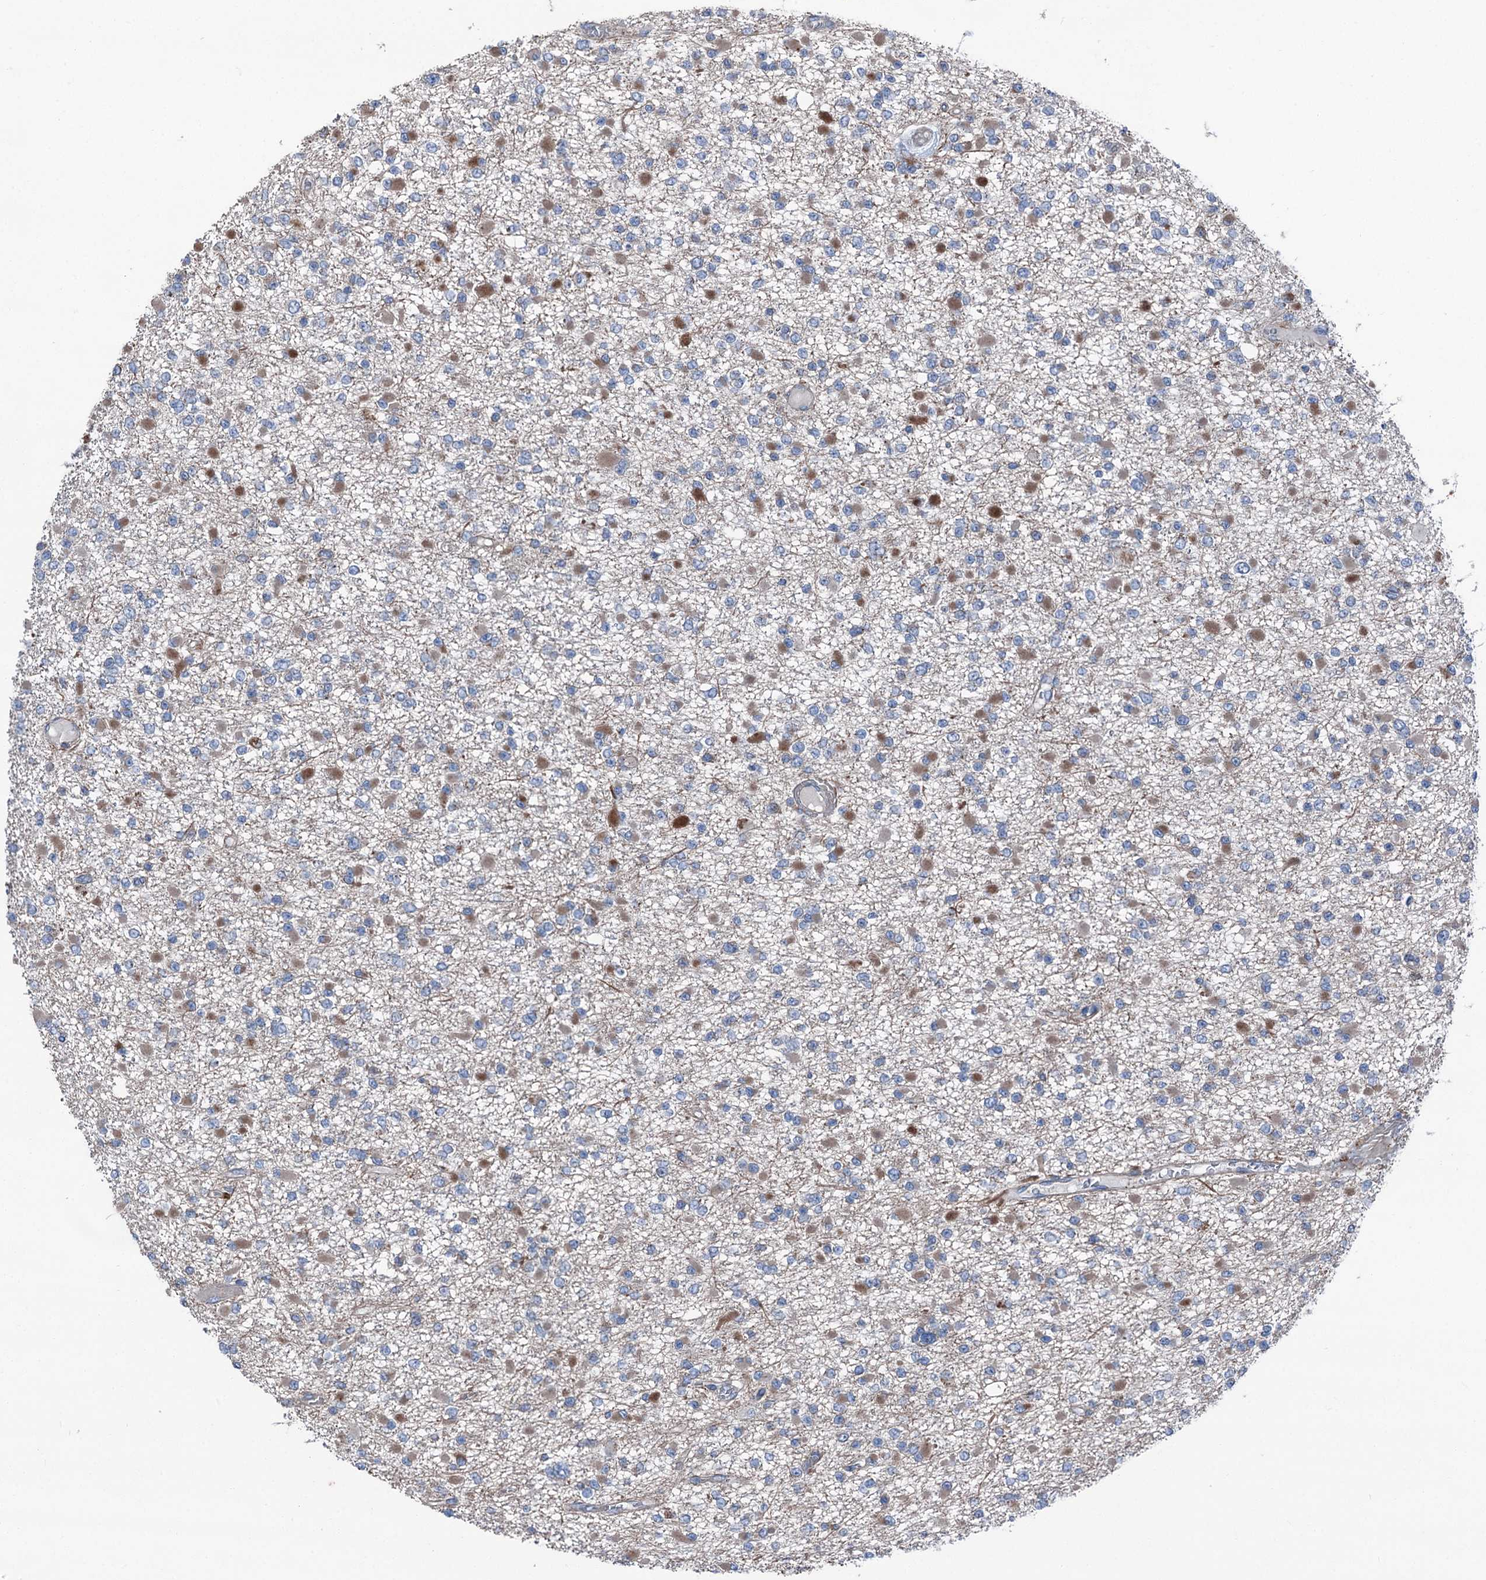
{"staining": {"intensity": "moderate", "quantity": "<25%", "location": "cytoplasmic/membranous"}, "tissue": "glioma", "cell_type": "Tumor cells", "image_type": "cancer", "snomed": [{"axis": "morphology", "description": "Glioma, malignant, Low grade"}, {"axis": "topography", "description": "Brain"}], "caption": "Malignant glioma (low-grade) stained with immunohistochemistry (IHC) reveals moderate cytoplasmic/membranous staining in about <25% of tumor cells.", "gene": "RUFY1", "patient": {"sex": "female", "age": 22}}